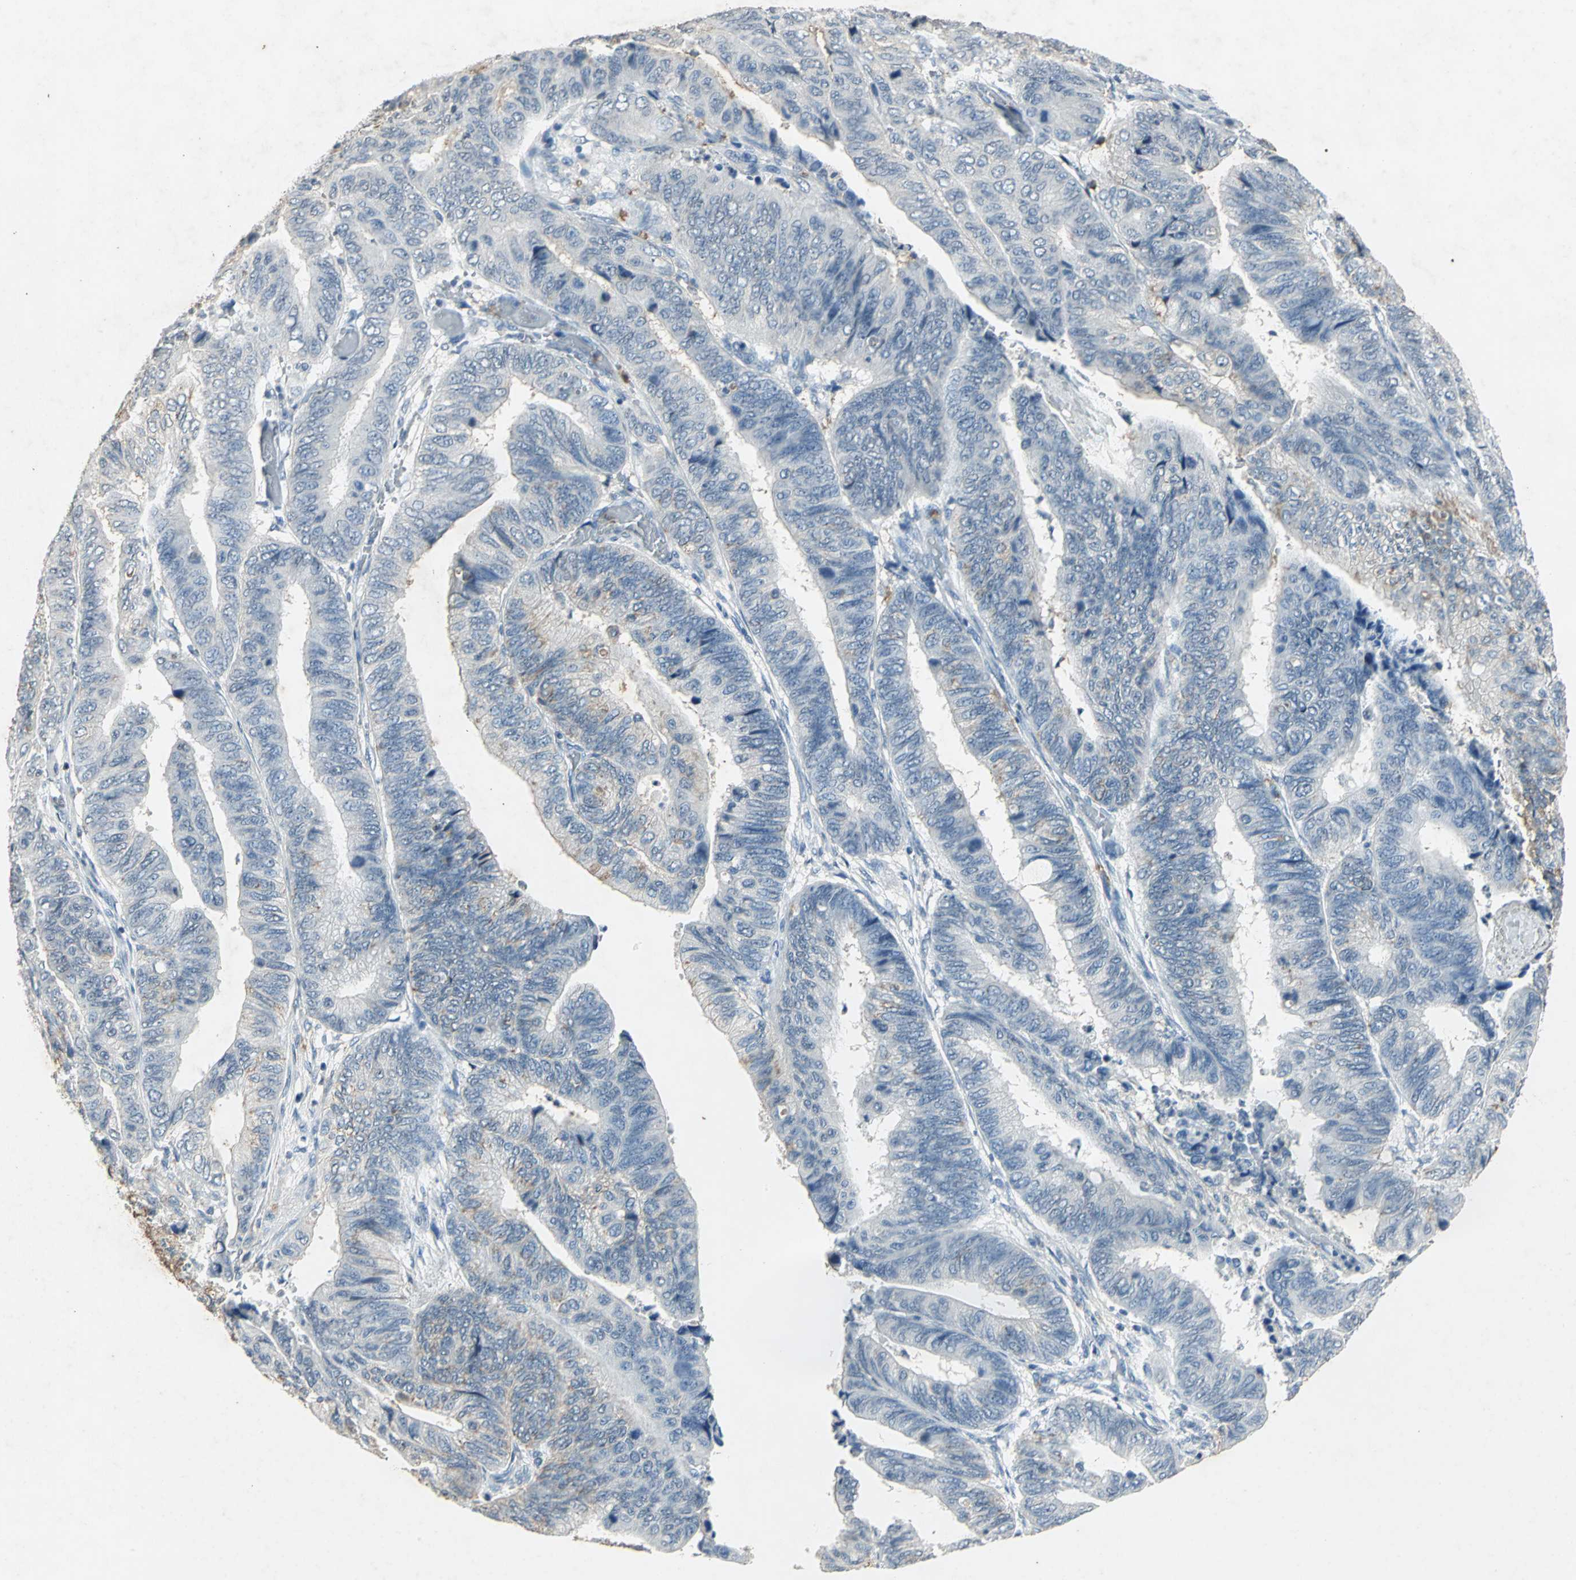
{"staining": {"intensity": "weak", "quantity": "<25%", "location": "cytoplasmic/membranous"}, "tissue": "colorectal cancer", "cell_type": "Tumor cells", "image_type": "cancer", "snomed": [{"axis": "morphology", "description": "Normal tissue, NOS"}, {"axis": "morphology", "description": "Adenocarcinoma, NOS"}, {"axis": "topography", "description": "Rectum"}, {"axis": "topography", "description": "Peripheral nerve tissue"}], "caption": "Protein analysis of colorectal cancer displays no significant expression in tumor cells. (DAB (3,3'-diaminobenzidine) IHC, high magnification).", "gene": "CAMK2B", "patient": {"sex": "male", "age": 92}}